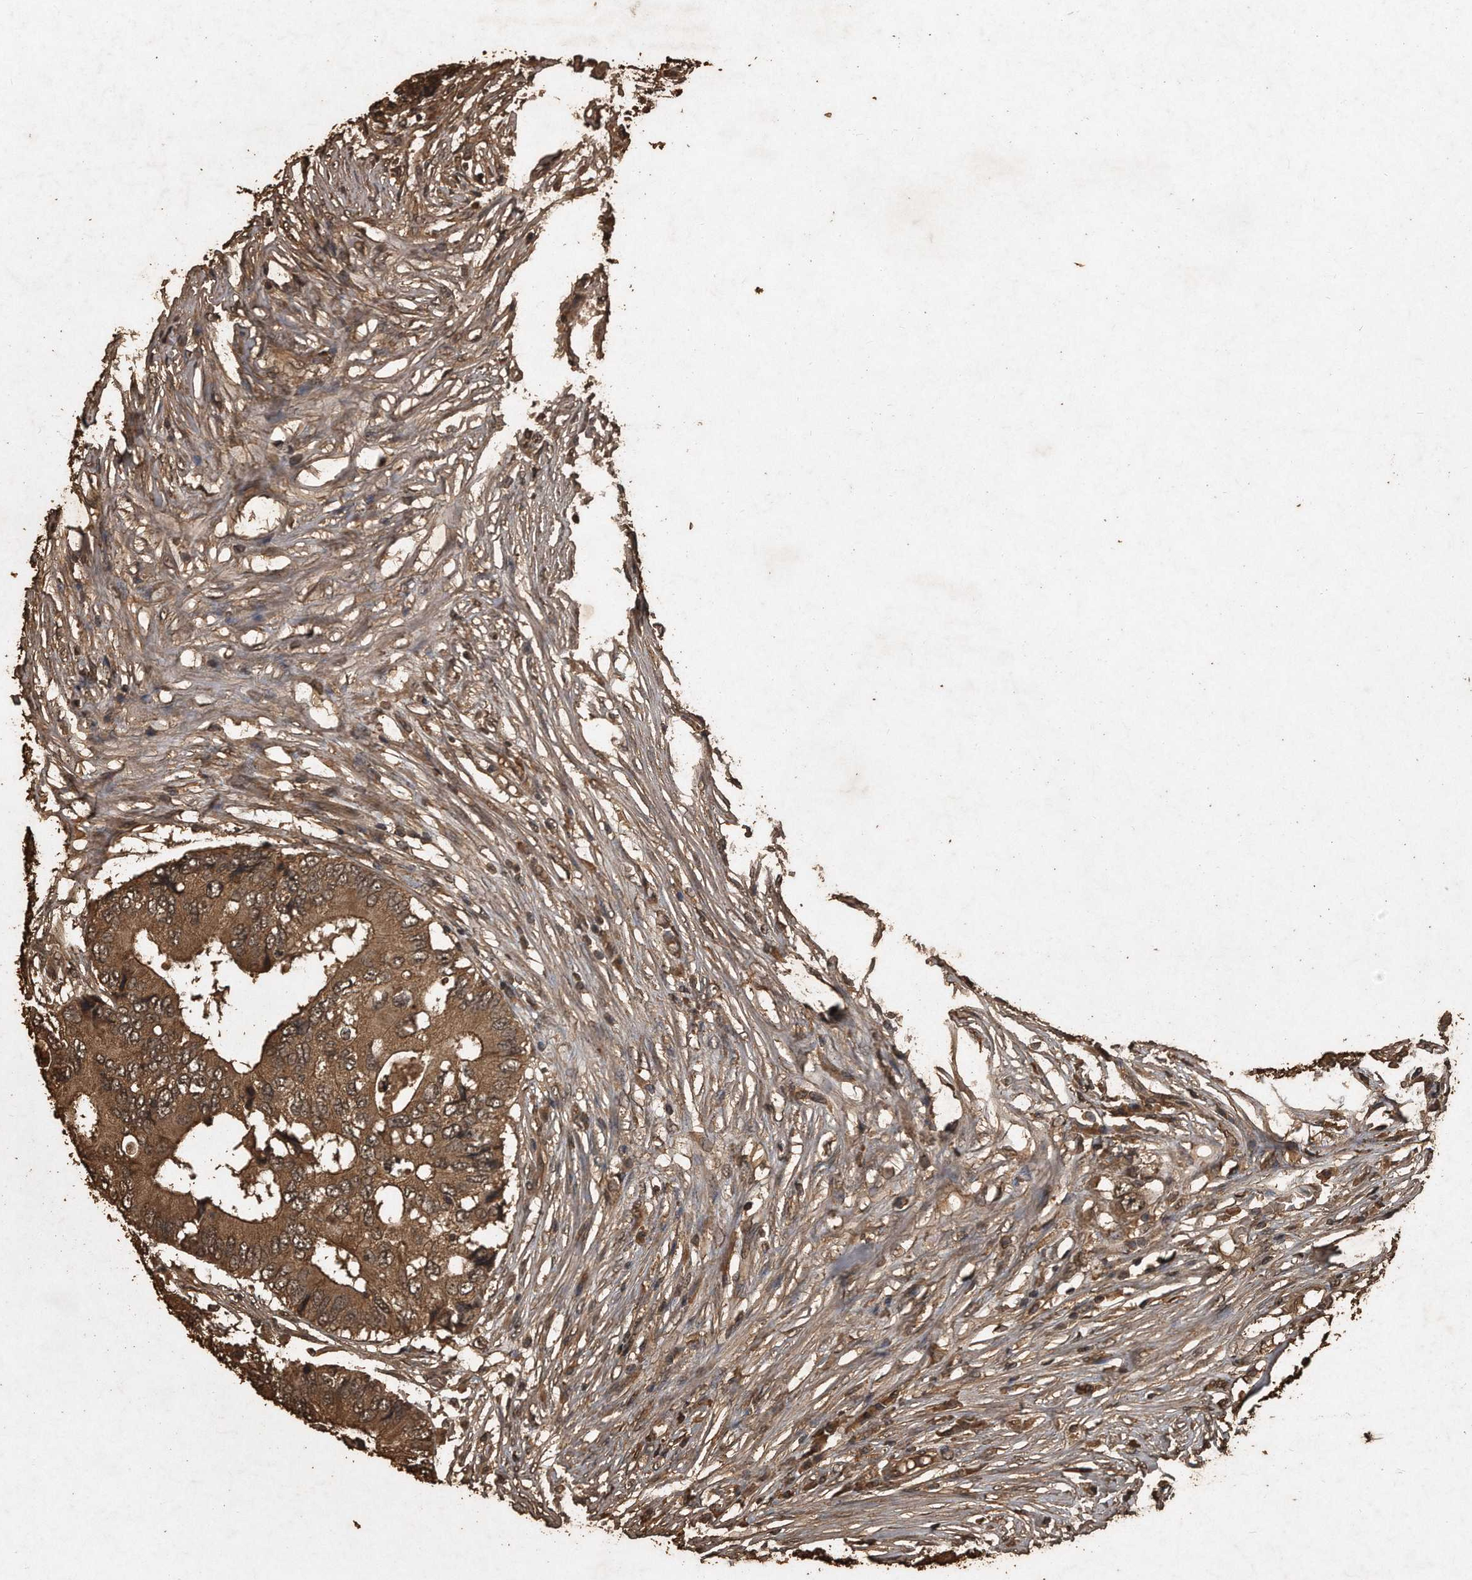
{"staining": {"intensity": "moderate", "quantity": ">75%", "location": "cytoplasmic/membranous"}, "tissue": "colorectal cancer", "cell_type": "Tumor cells", "image_type": "cancer", "snomed": [{"axis": "morphology", "description": "Adenocarcinoma, NOS"}, {"axis": "topography", "description": "Colon"}], "caption": "The immunohistochemical stain highlights moderate cytoplasmic/membranous staining in tumor cells of colorectal cancer tissue.", "gene": "CFLAR", "patient": {"sex": "male", "age": 71}}